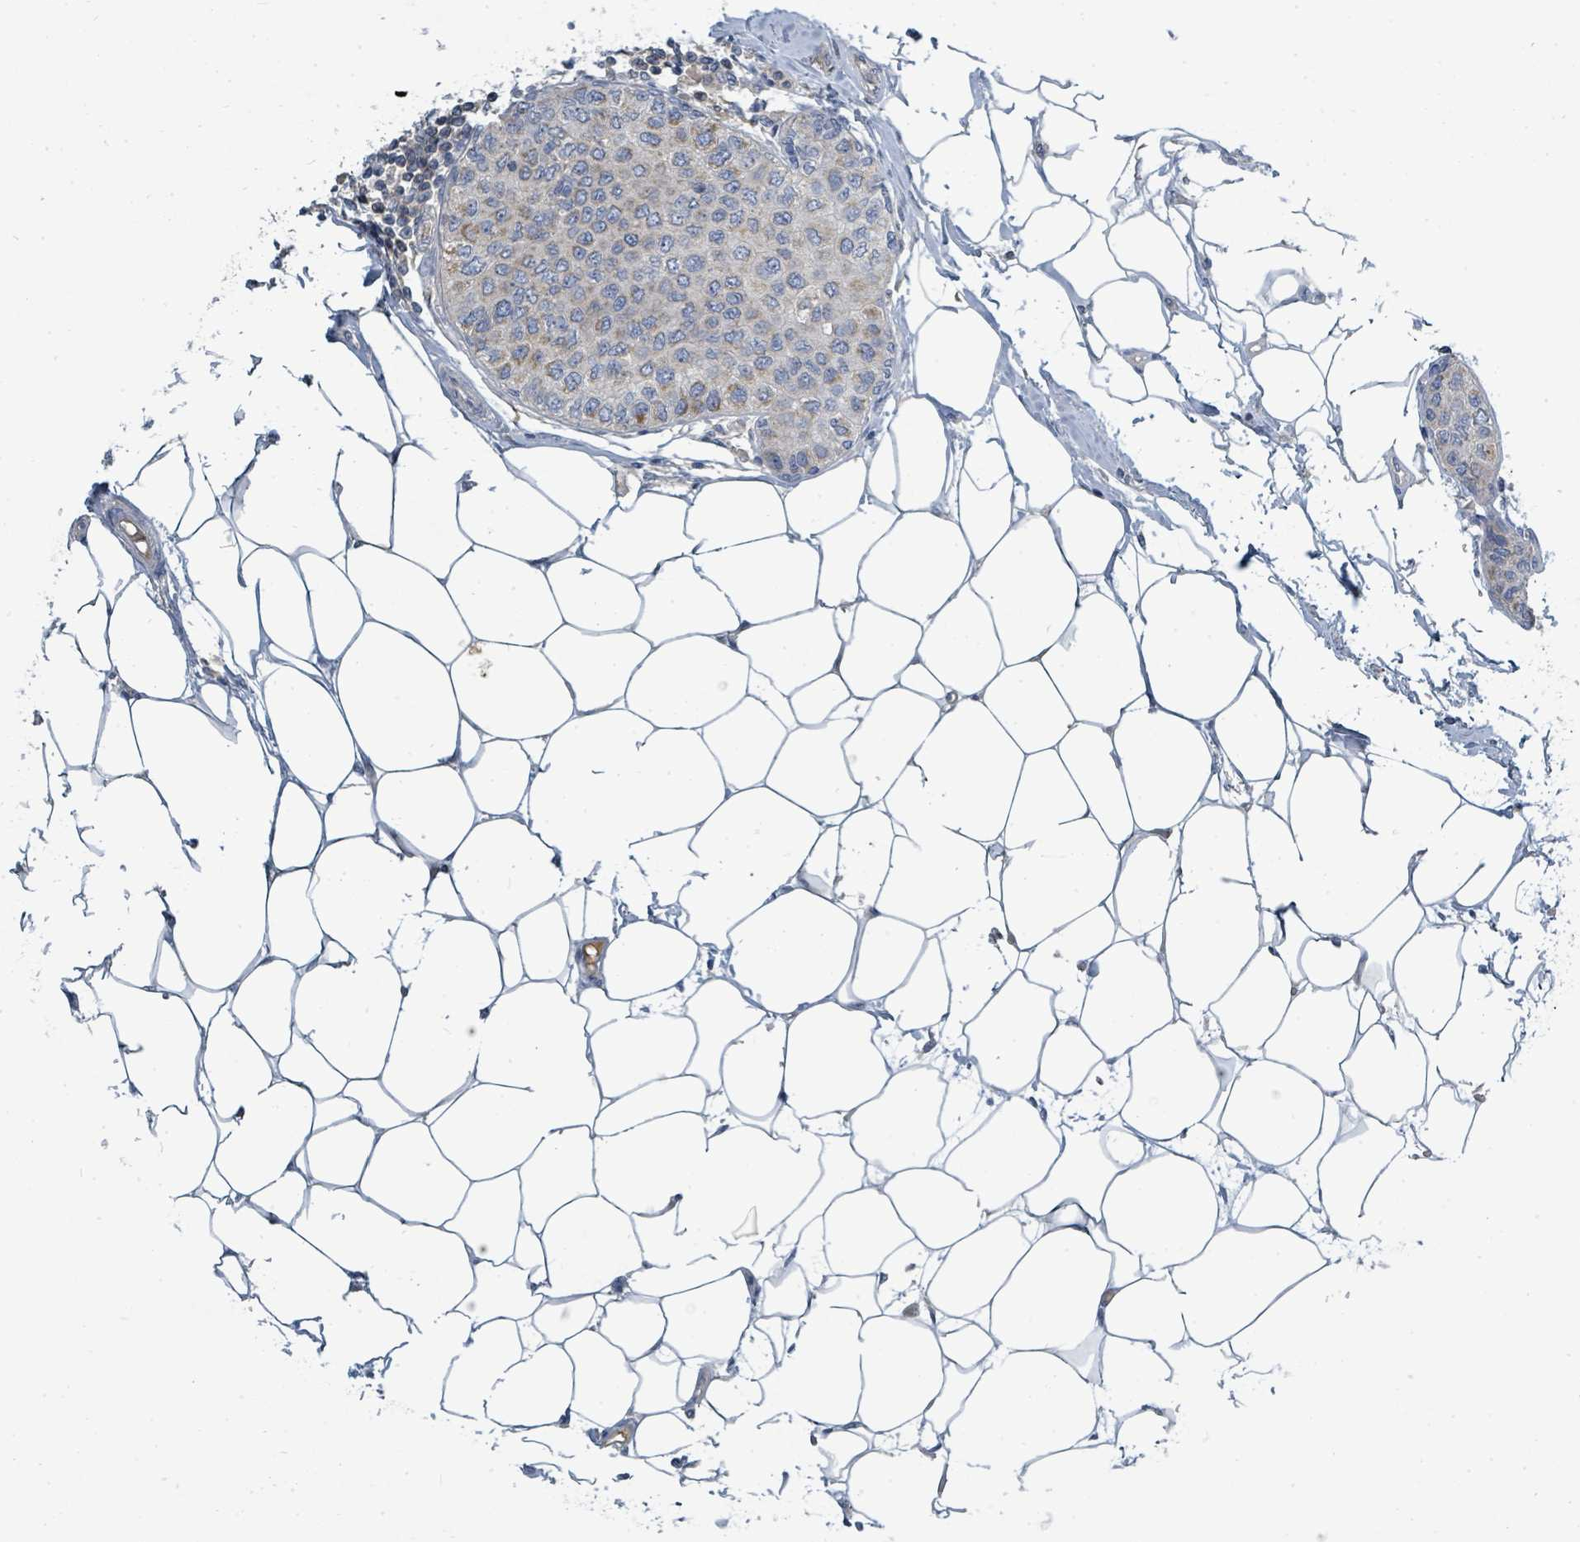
{"staining": {"intensity": "negative", "quantity": "none", "location": "none"}, "tissue": "breast cancer", "cell_type": "Tumor cells", "image_type": "cancer", "snomed": [{"axis": "morphology", "description": "Duct carcinoma"}, {"axis": "topography", "description": "Breast"}], "caption": "Immunohistochemistry of breast cancer (intraductal carcinoma) demonstrates no expression in tumor cells.", "gene": "SLC25A23", "patient": {"sex": "female", "age": 72}}